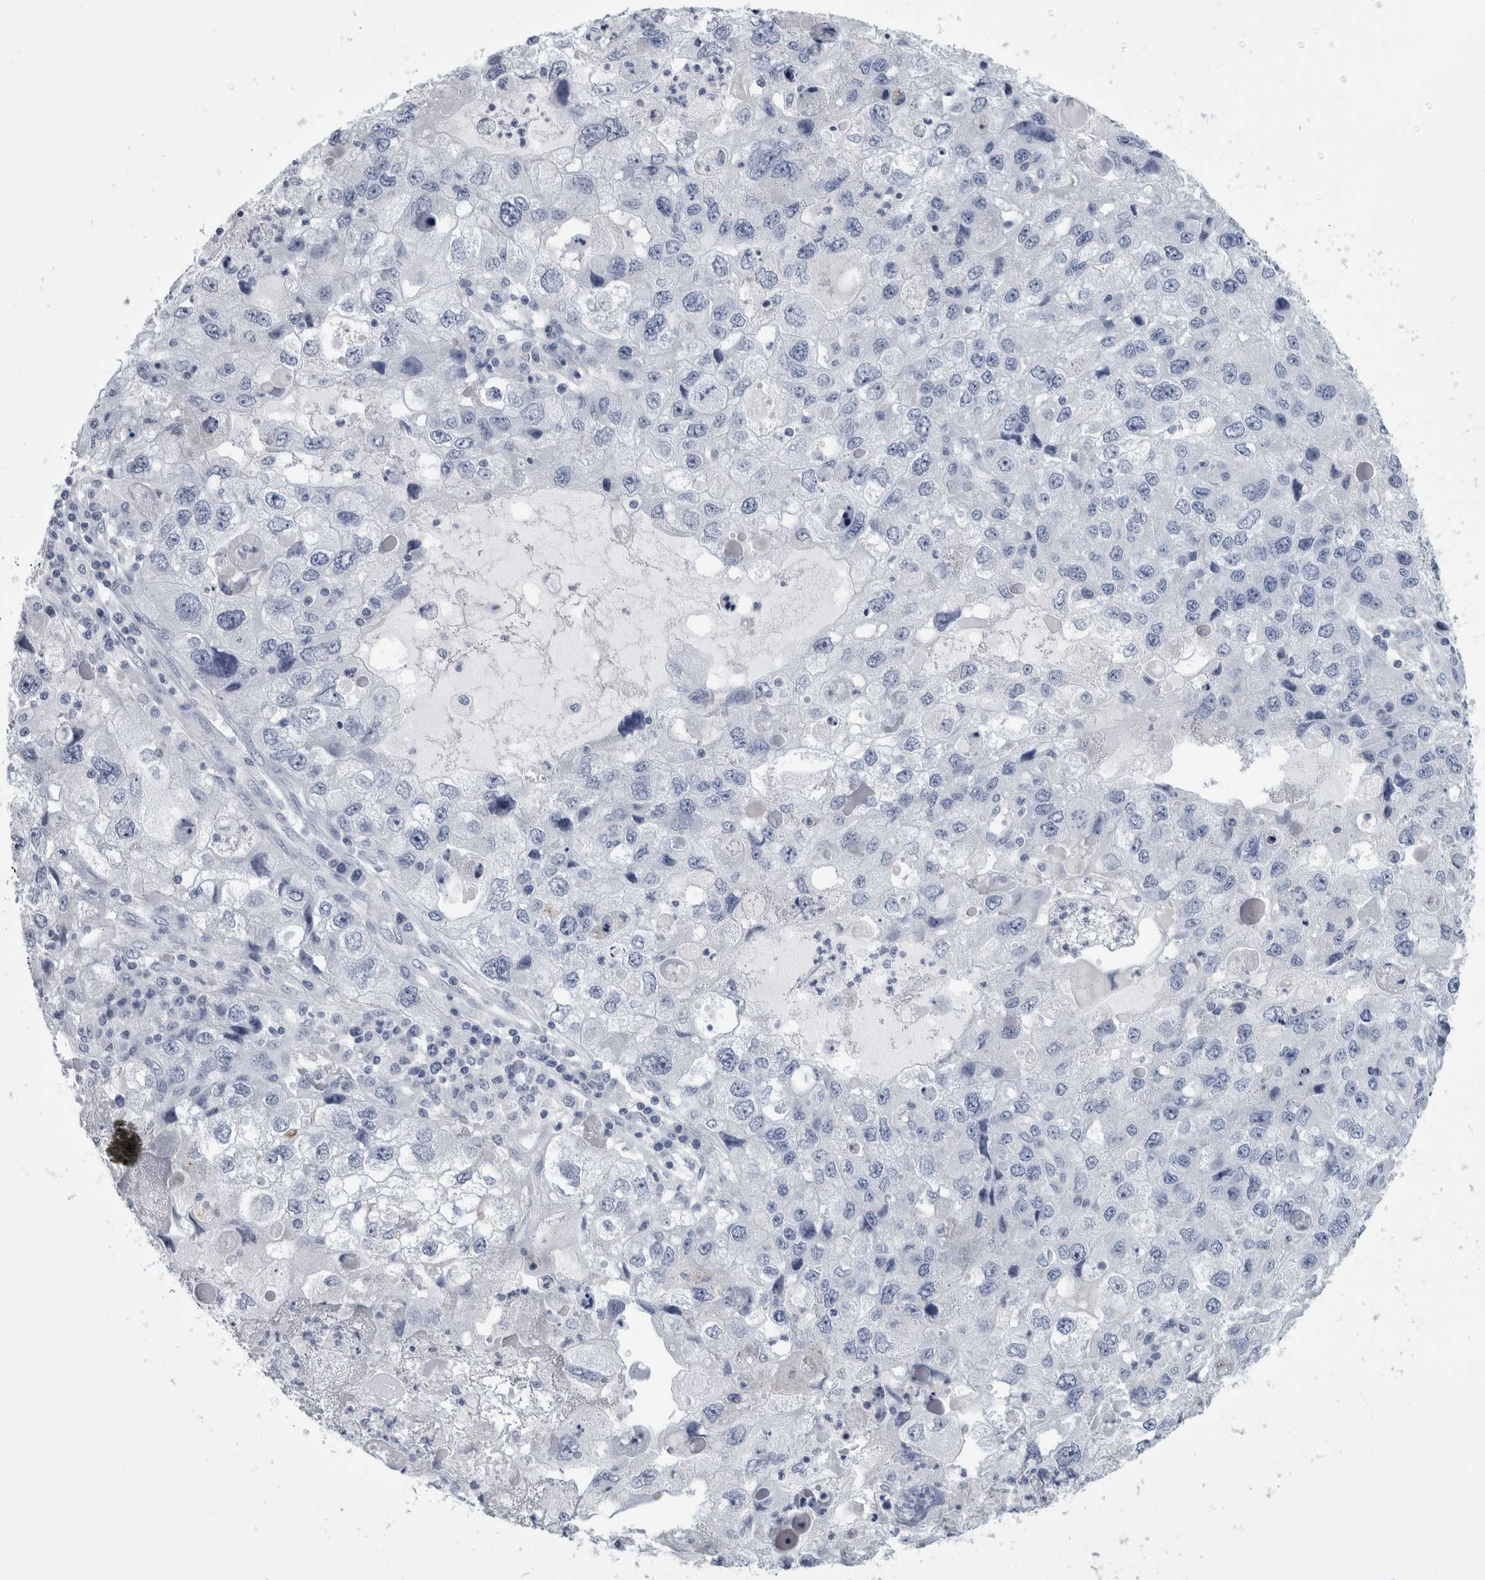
{"staining": {"intensity": "negative", "quantity": "none", "location": "none"}, "tissue": "endometrial cancer", "cell_type": "Tumor cells", "image_type": "cancer", "snomed": [{"axis": "morphology", "description": "Adenocarcinoma, NOS"}, {"axis": "topography", "description": "Endometrium"}], "caption": "High magnification brightfield microscopy of endometrial cancer (adenocarcinoma) stained with DAB (3,3'-diaminobenzidine) (brown) and counterstained with hematoxylin (blue): tumor cells show no significant staining.", "gene": "ANKFY1", "patient": {"sex": "female", "age": 49}}